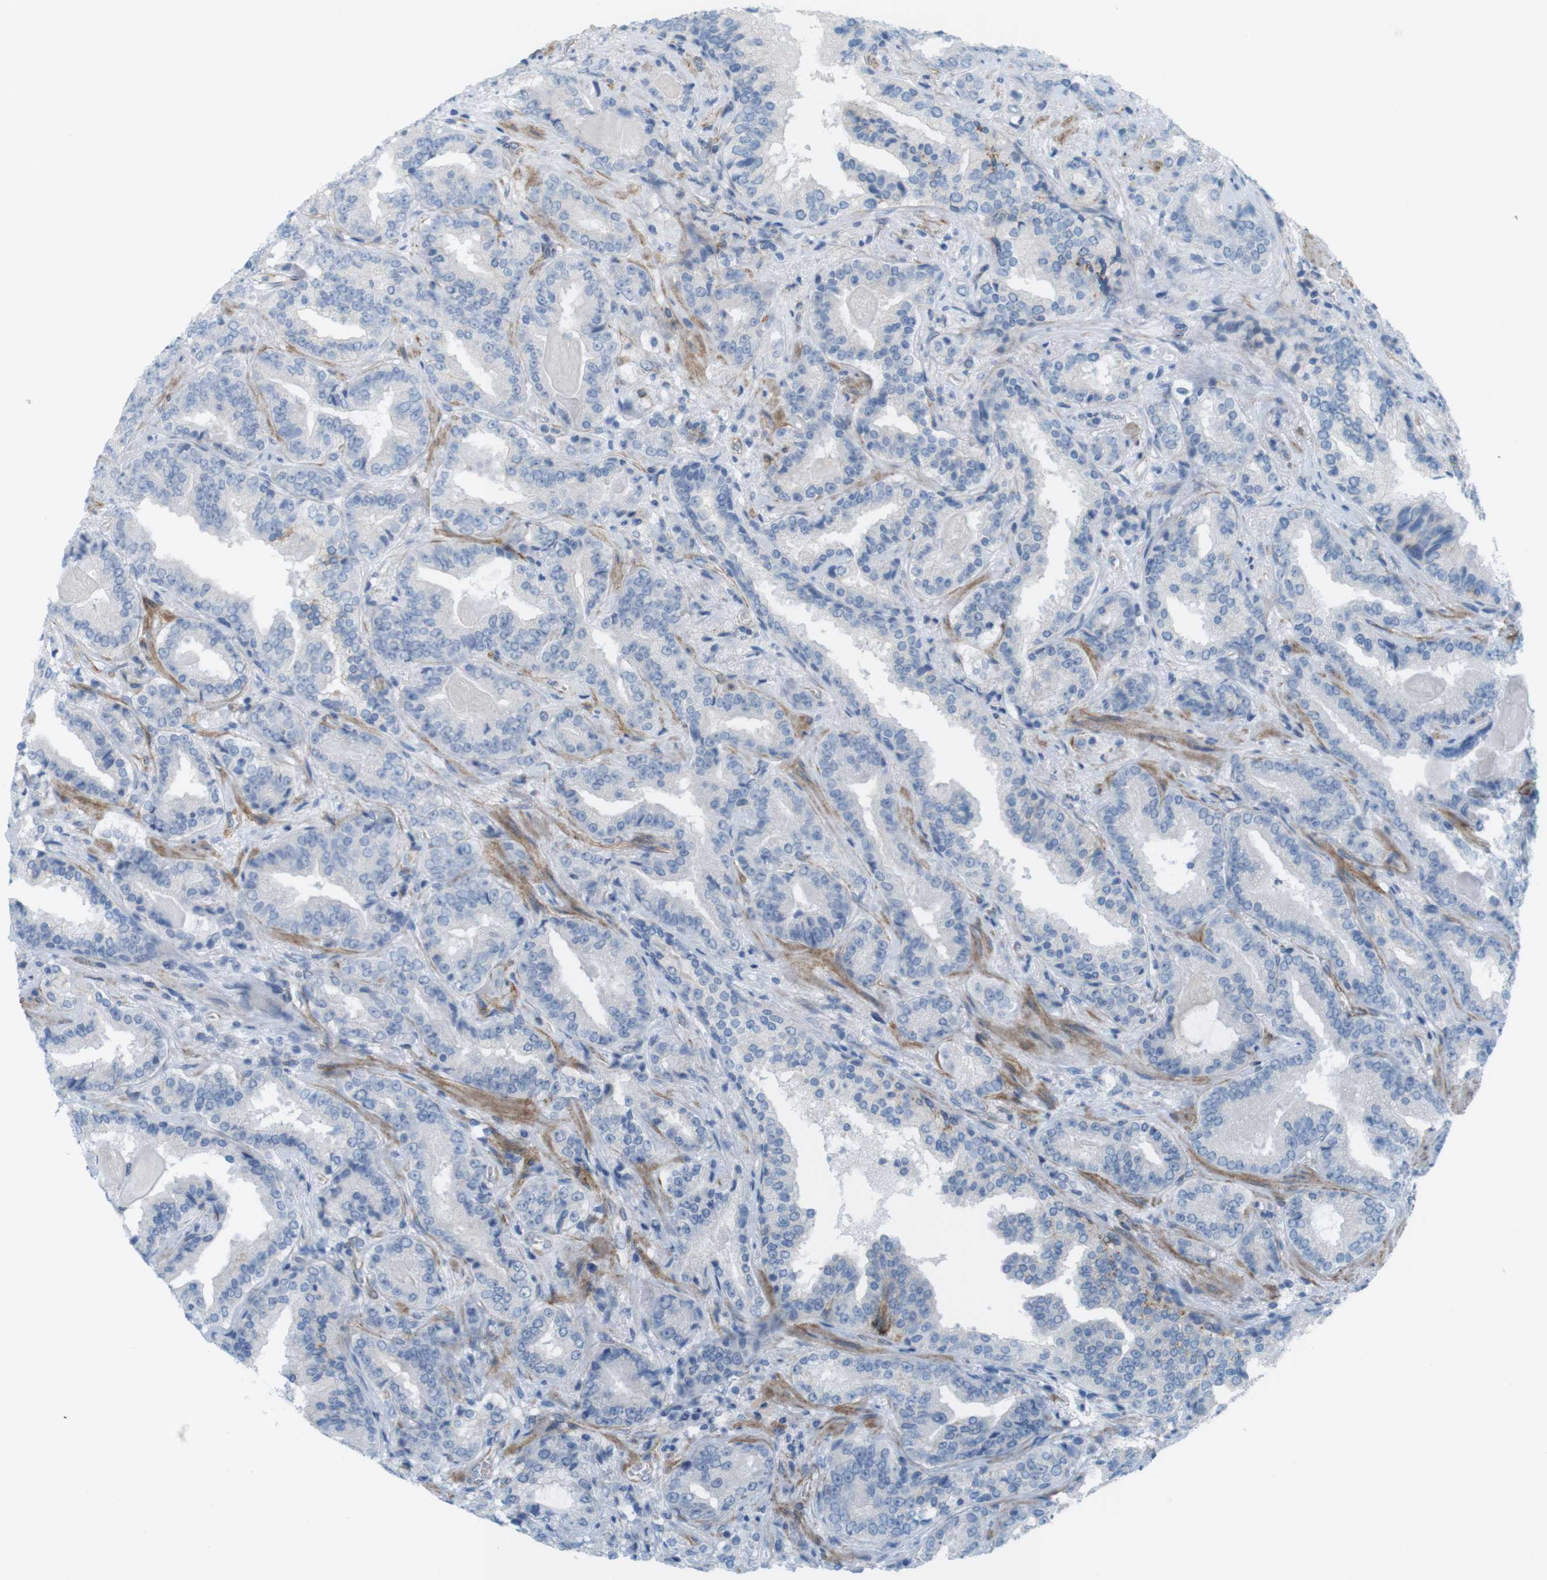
{"staining": {"intensity": "negative", "quantity": "none", "location": "none"}, "tissue": "prostate cancer", "cell_type": "Tumor cells", "image_type": "cancer", "snomed": [{"axis": "morphology", "description": "Adenocarcinoma, Low grade"}, {"axis": "topography", "description": "Prostate"}], "caption": "IHC micrograph of neoplastic tissue: prostate adenocarcinoma (low-grade) stained with DAB reveals no significant protein positivity in tumor cells. Brightfield microscopy of IHC stained with DAB (brown) and hematoxylin (blue), captured at high magnification.", "gene": "MYH9", "patient": {"sex": "male", "age": 60}}